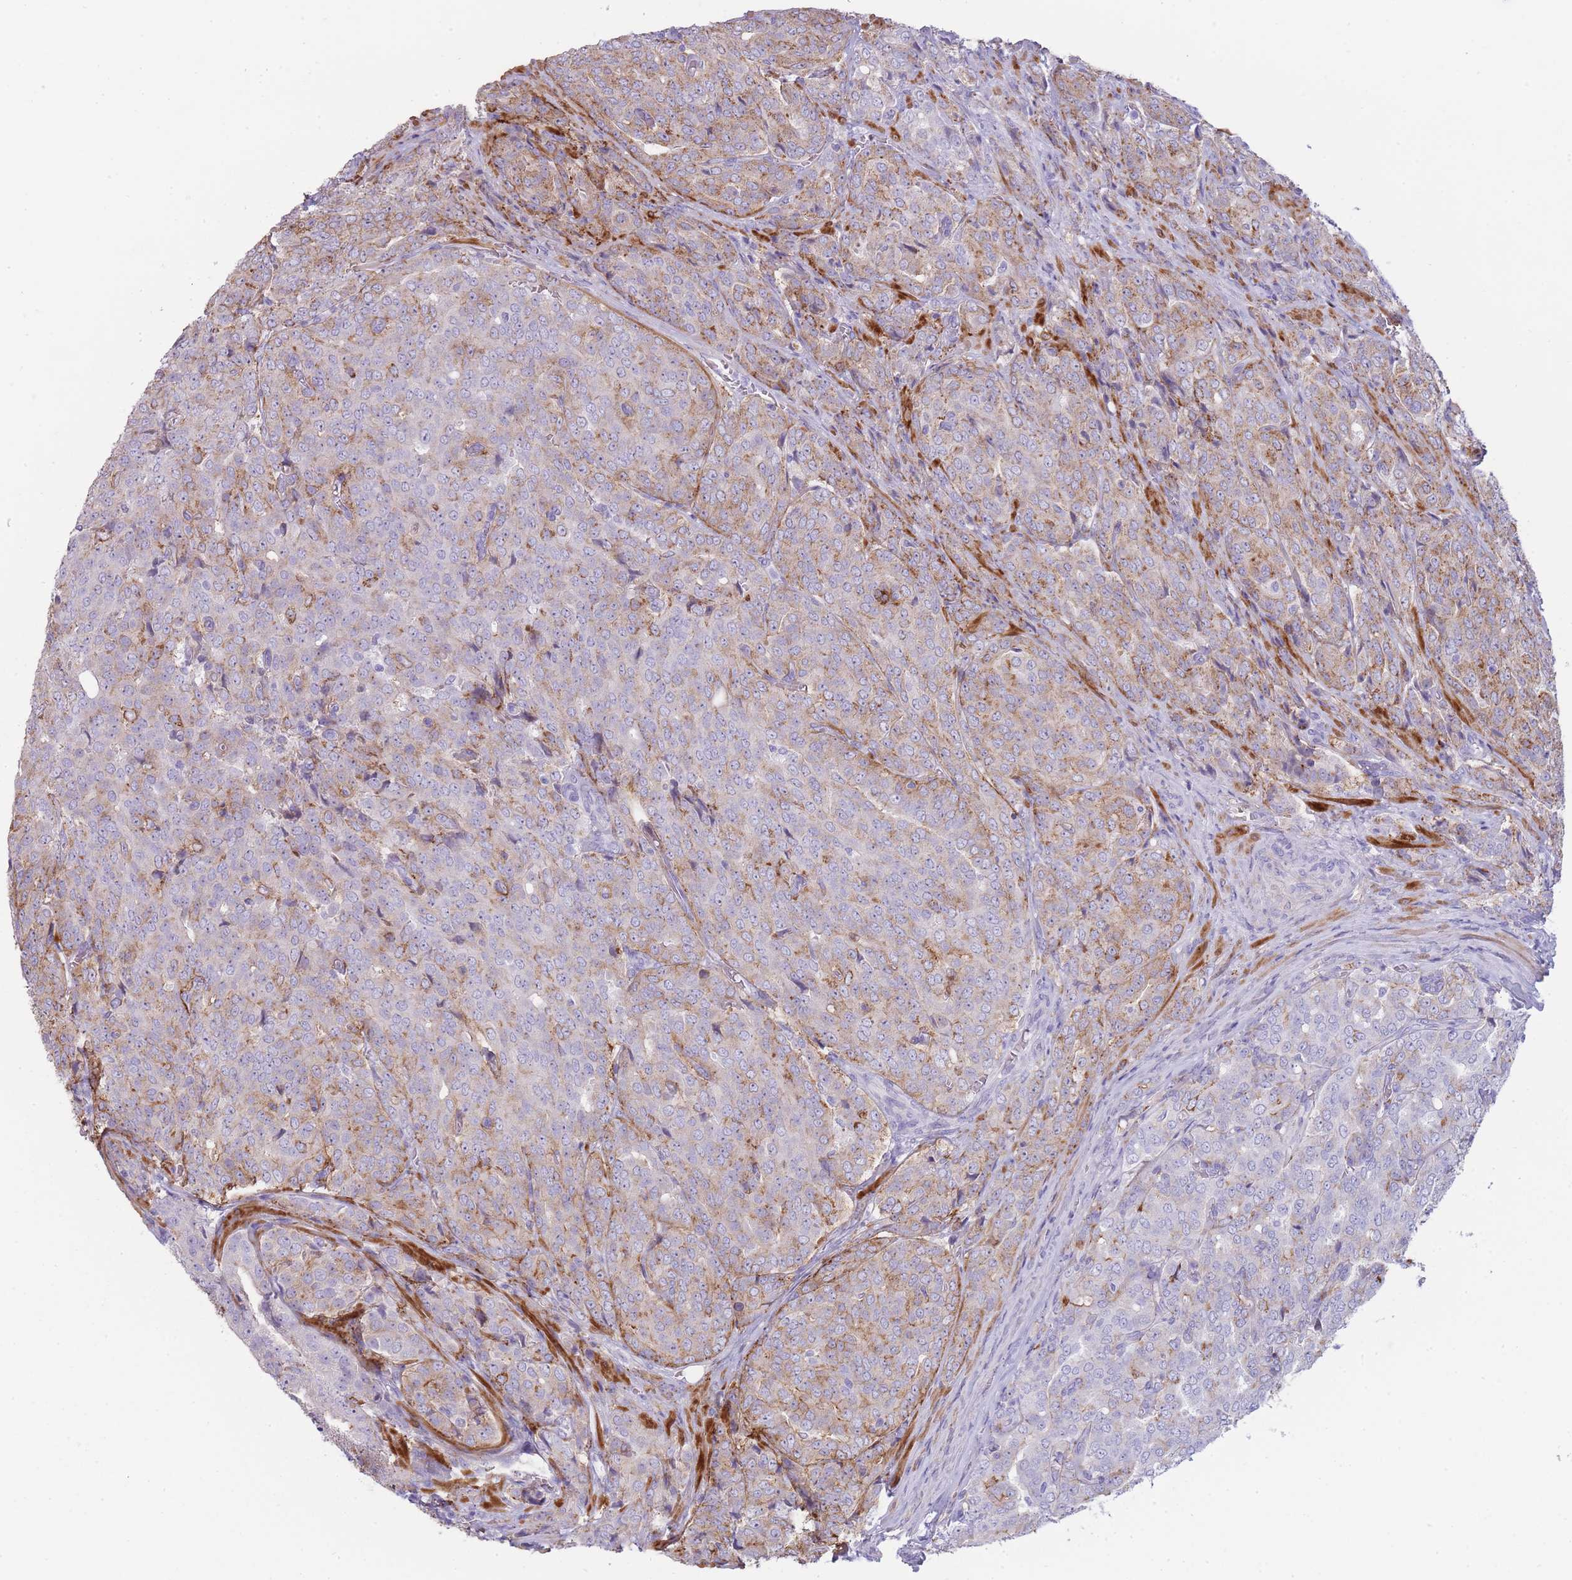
{"staining": {"intensity": "moderate", "quantity": ">75%", "location": "cytoplasmic/membranous"}, "tissue": "prostate cancer", "cell_type": "Tumor cells", "image_type": "cancer", "snomed": [{"axis": "morphology", "description": "Adenocarcinoma, High grade"}, {"axis": "topography", "description": "Prostate"}], "caption": "Human prostate high-grade adenocarcinoma stained for a protein (brown) exhibits moderate cytoplasmic/membranous positive staining in about >75% of tumor cells.", "gene": "UTP14A", "patient": {"sex": "male", "age": 68}}